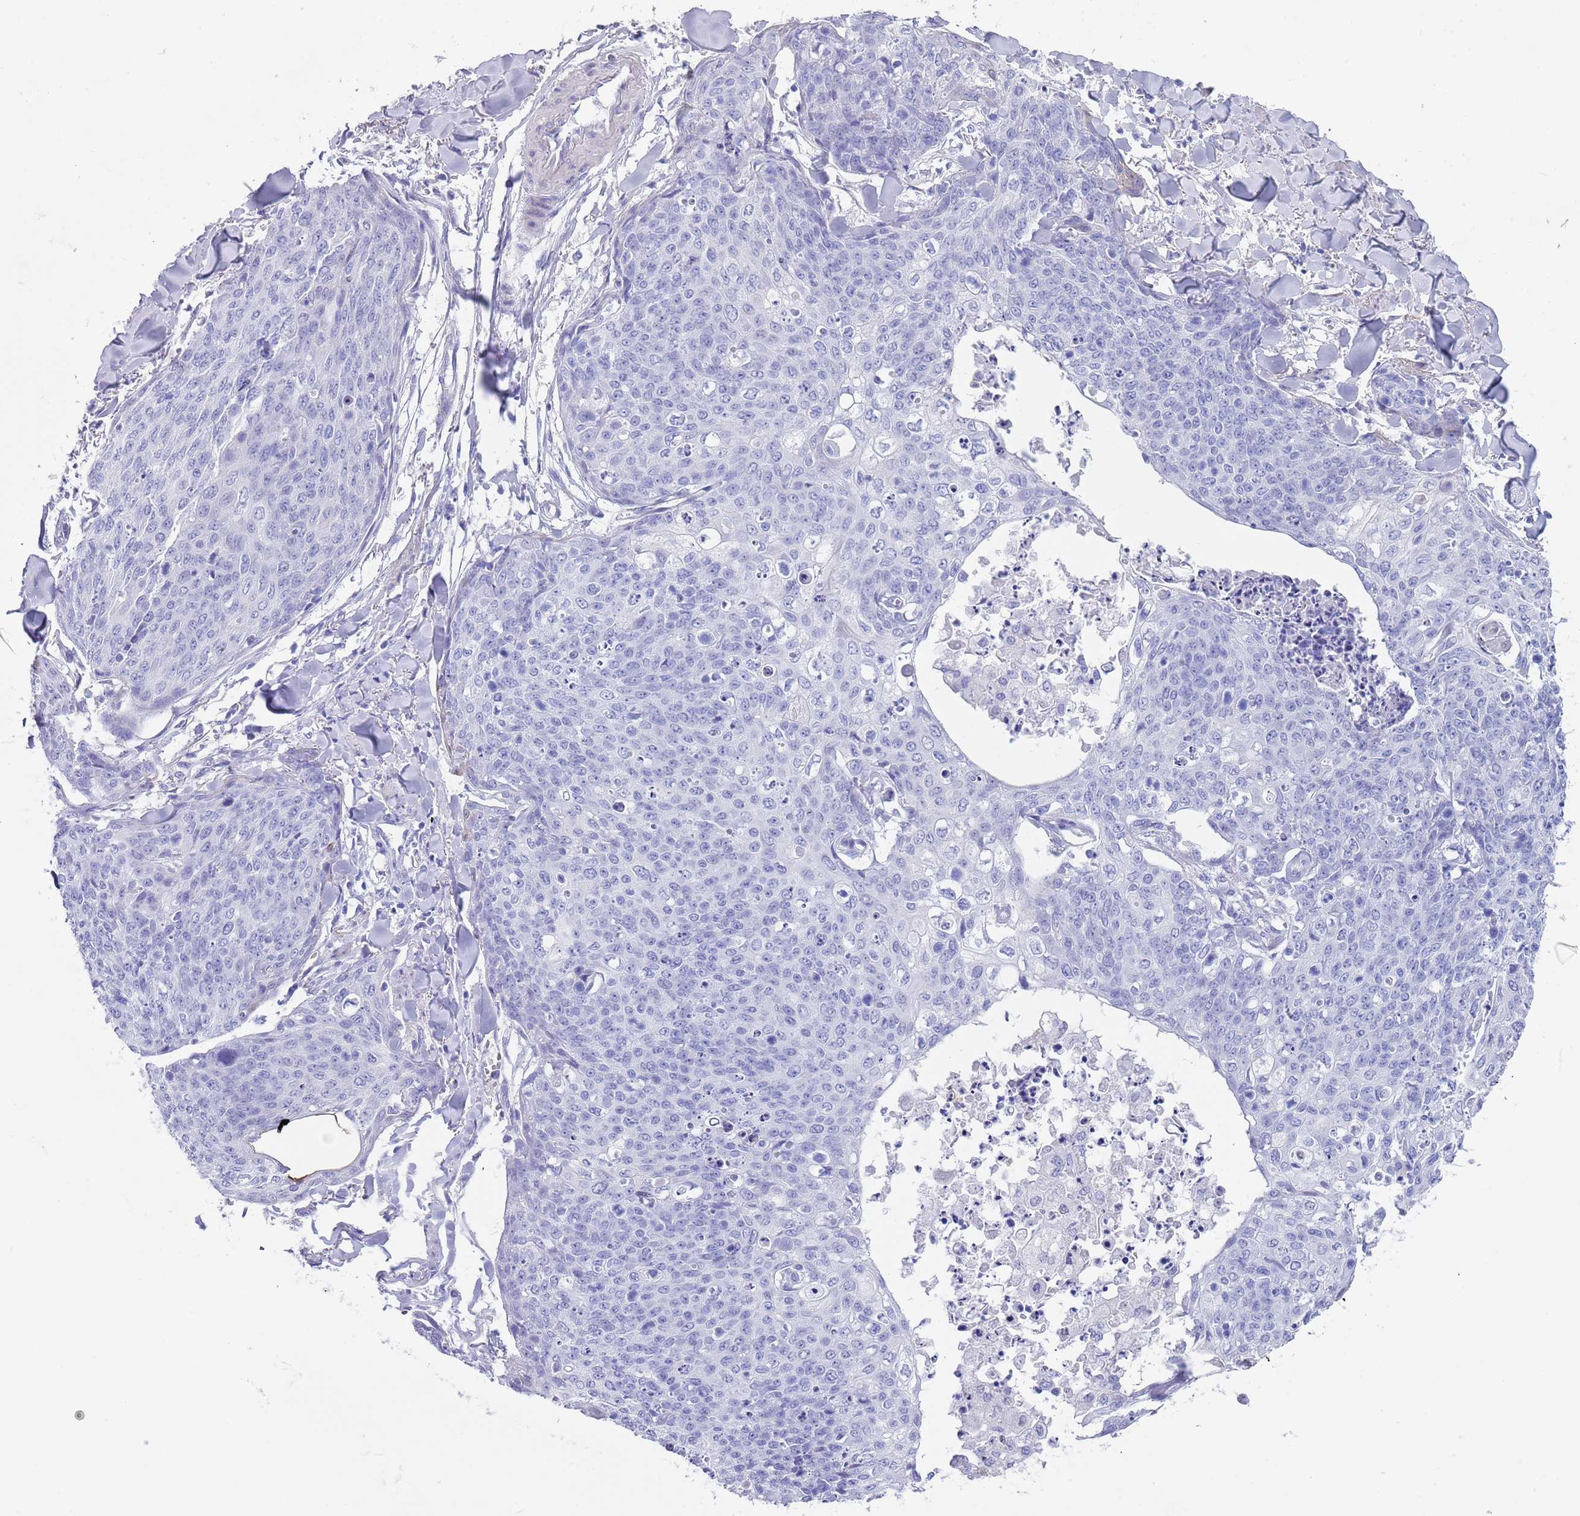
{"staining": {"intensity": "negative", "quantity": "none", "location": "none"}, "tissue": "skin cancer", "cell_type": "Tumor cells", "image_type": "cancer", "snomed": [{"axis": "morphology", "description": "Squamous cell carcinoma, NOS"}, {"axis": "topography", "description": "Skin"}, {"axis": "topography", "description": "Vulva"}], "caption": "Protein analysis of squamous cell carcinoma (skin) exhibits no significant staining in tumor cells.", "gene": "CPXM2", "patient": {"sex": "female", "age": 85}}